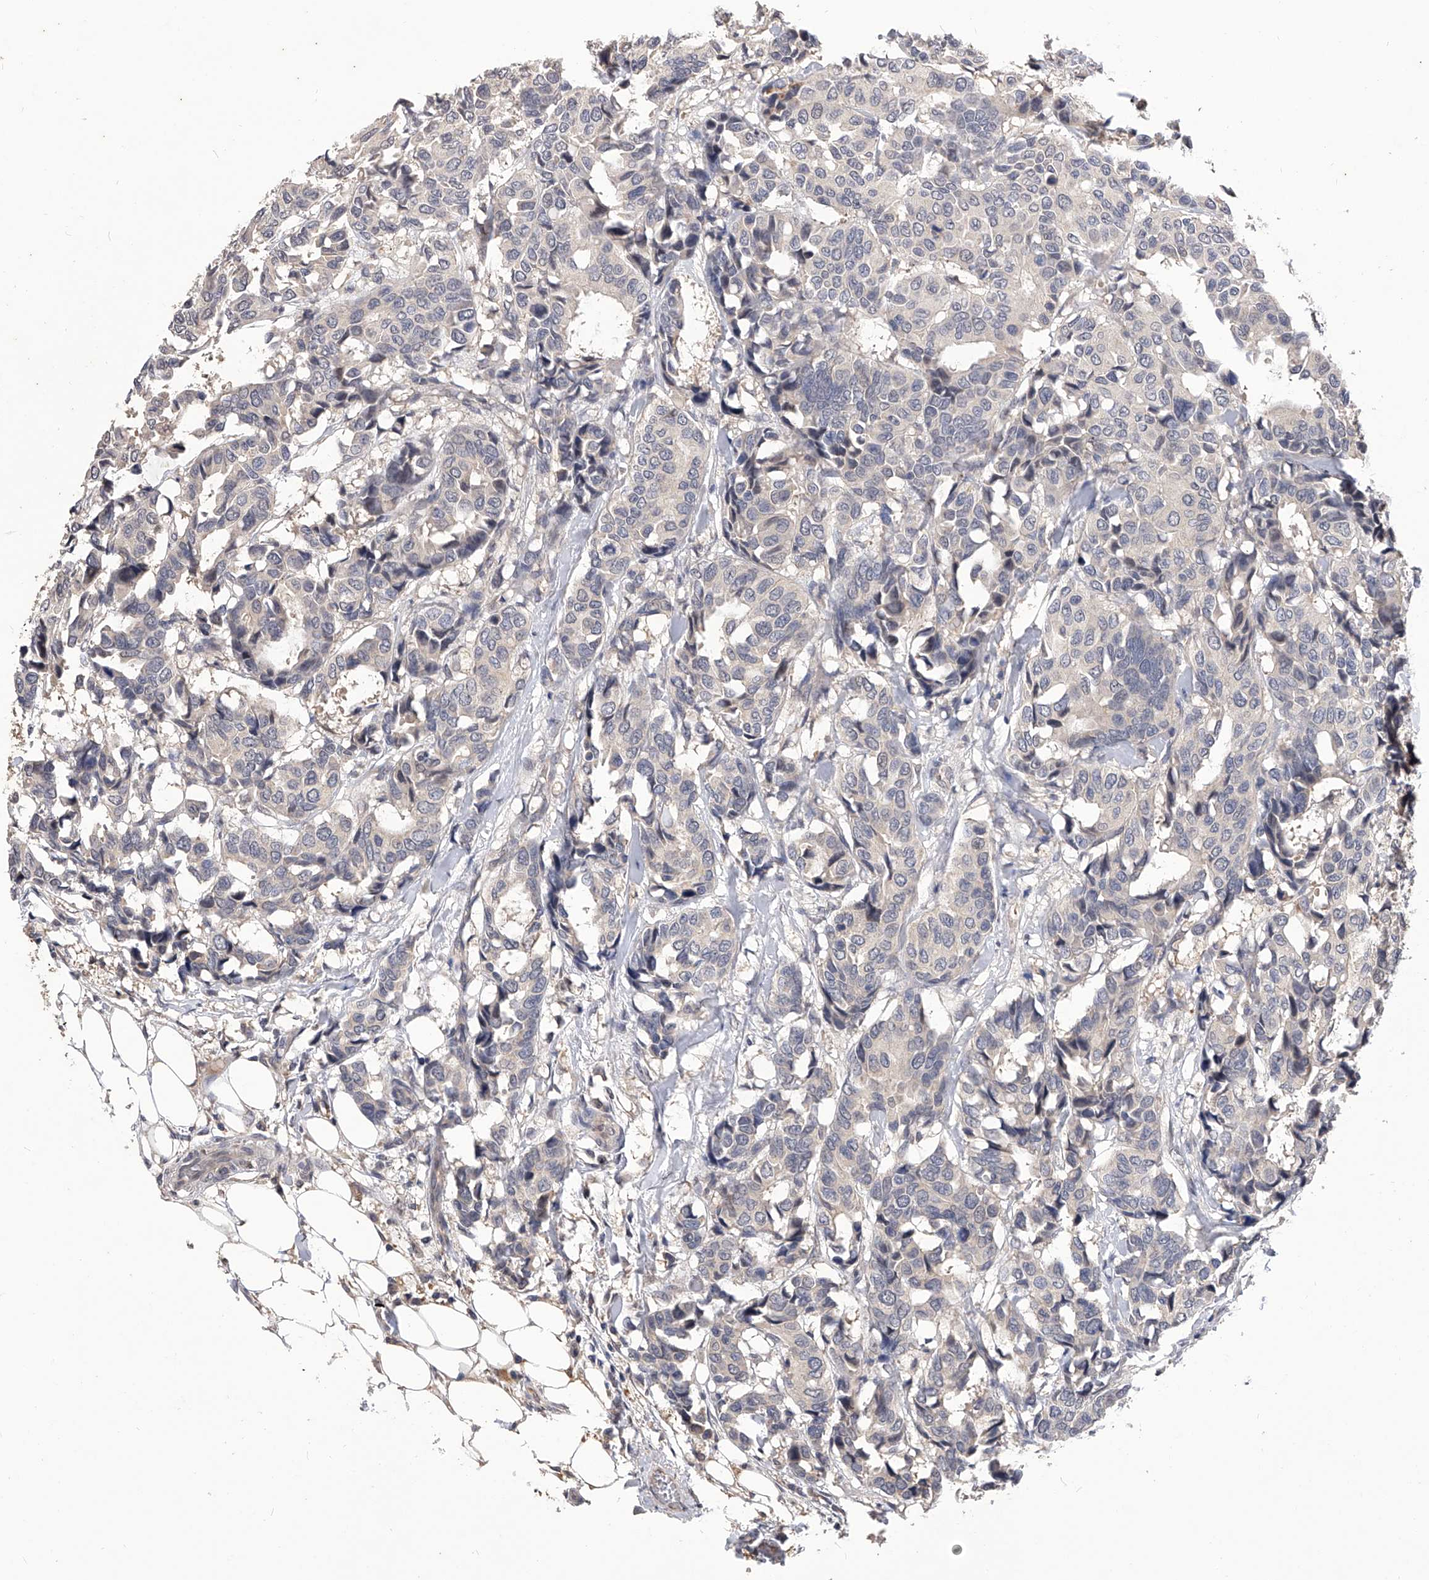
{"staining": {"intensity": "negative", "quantity": "none", "location": "none"}, "tissue": "breast cancer", "cell_type": "Tumor cells", "image_type": "cancer", "snomed": [{"axis": "morphology", "description": "Duct carcinoma"}, {"axis": "topography", "description": "Breast"}], "caption": "DAB (3,3'-diaminobenzidine) immunohistochemical staining of breast intraductal carcinoma reveals no significant staining in tumor cells.", "gene": "CFAP410", "patient": {"sex": "female", "age": 87}}